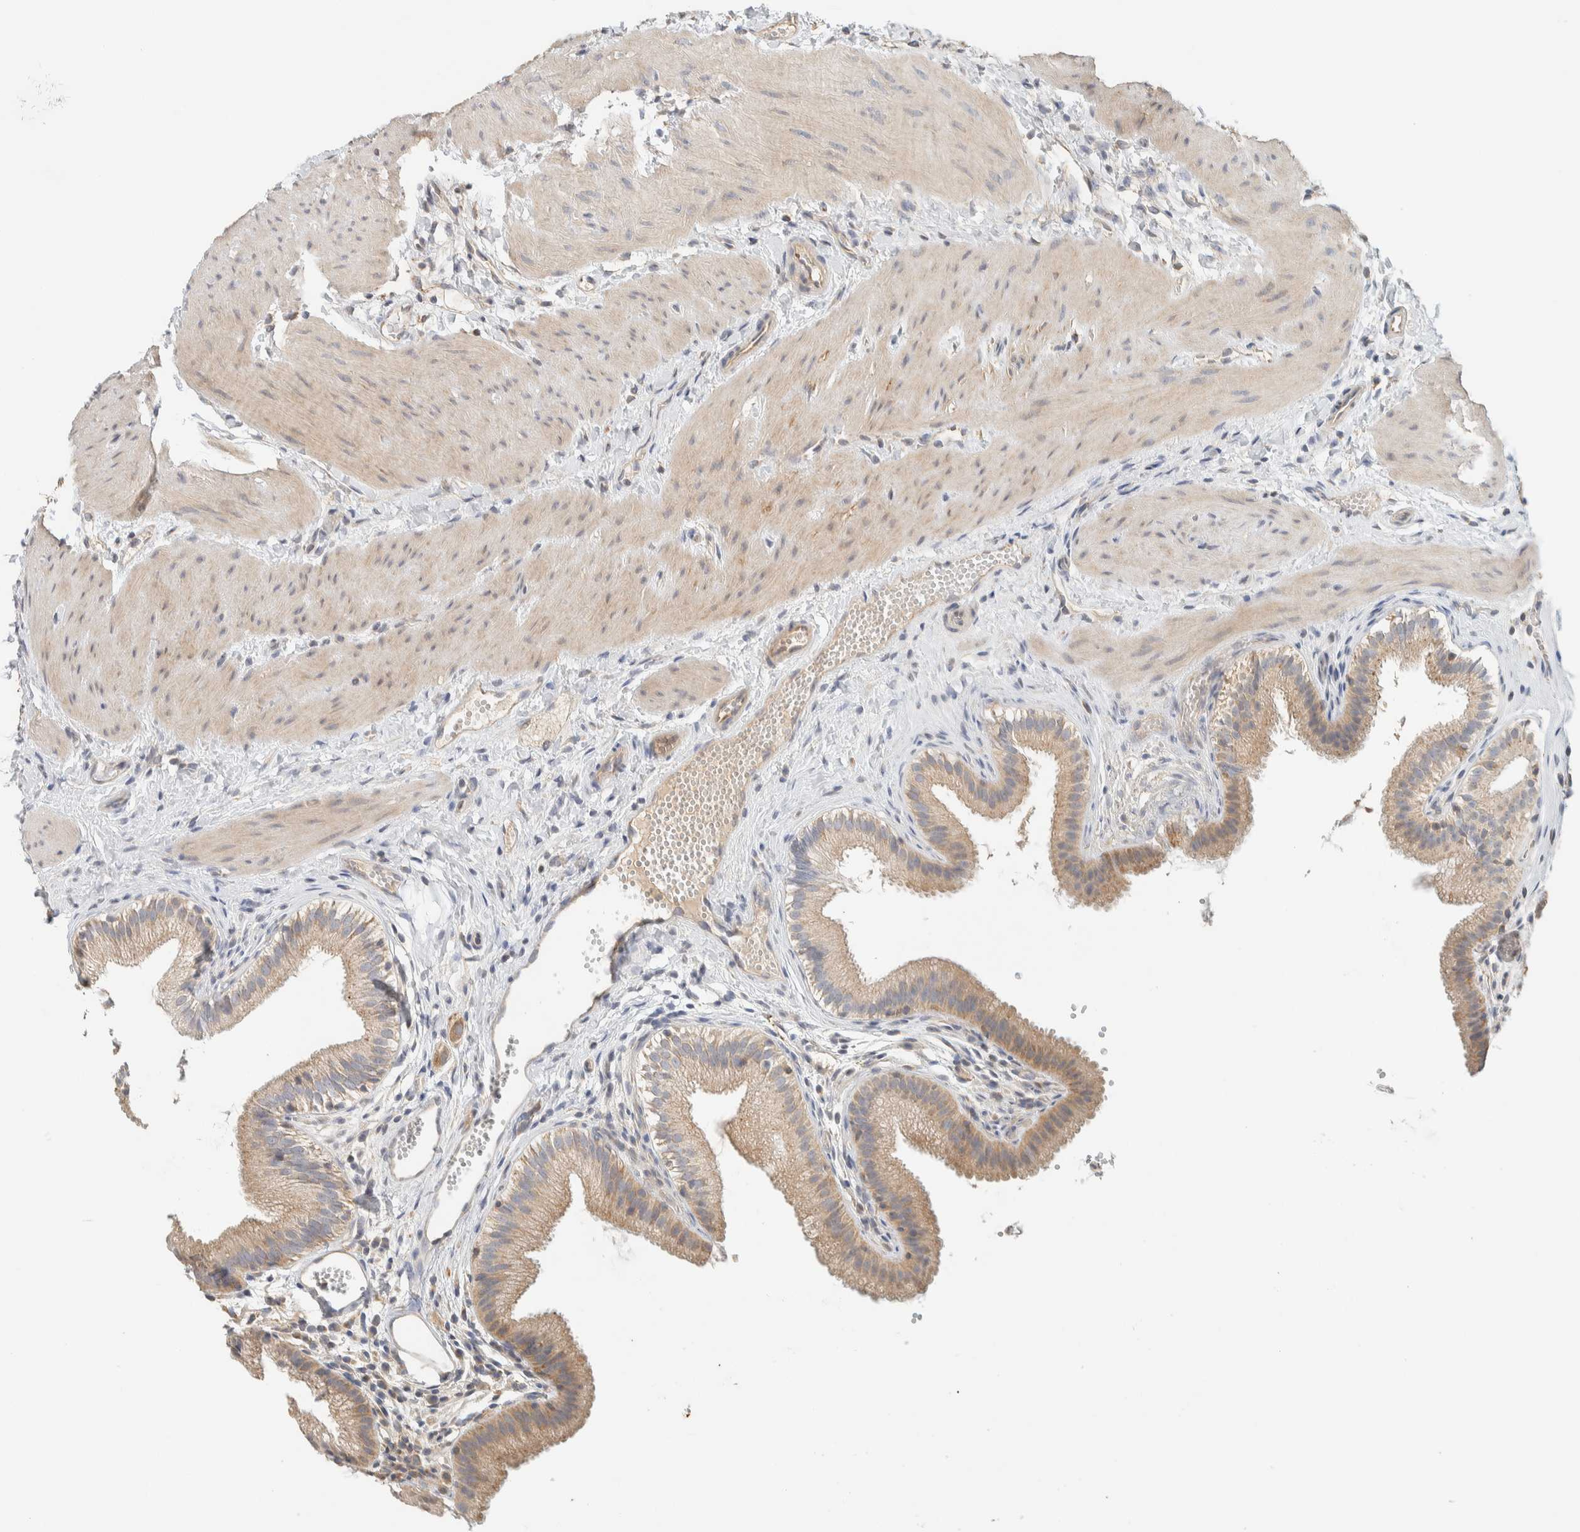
{"staining": {"intensity": "moderate", "quantity": ">75%", "location": "cytoplasmic/membranous"}, "tissue": "gallbladder", "cell_type": "Glandular cells", "image_type": "normal", "snomed": [{"axis": "morphology", "description": "Normal tissue, NOS"}, {"axis": "topography", "description": "Gallbladder"}], "caption": "IHC of unremarkable human gallbladder shows medium levels of moderate cytoplasmic/membranous expression in about >75% of glandular cells.", "gene": "PDE7B", "patient": {"sex": "female", "age": 26}}